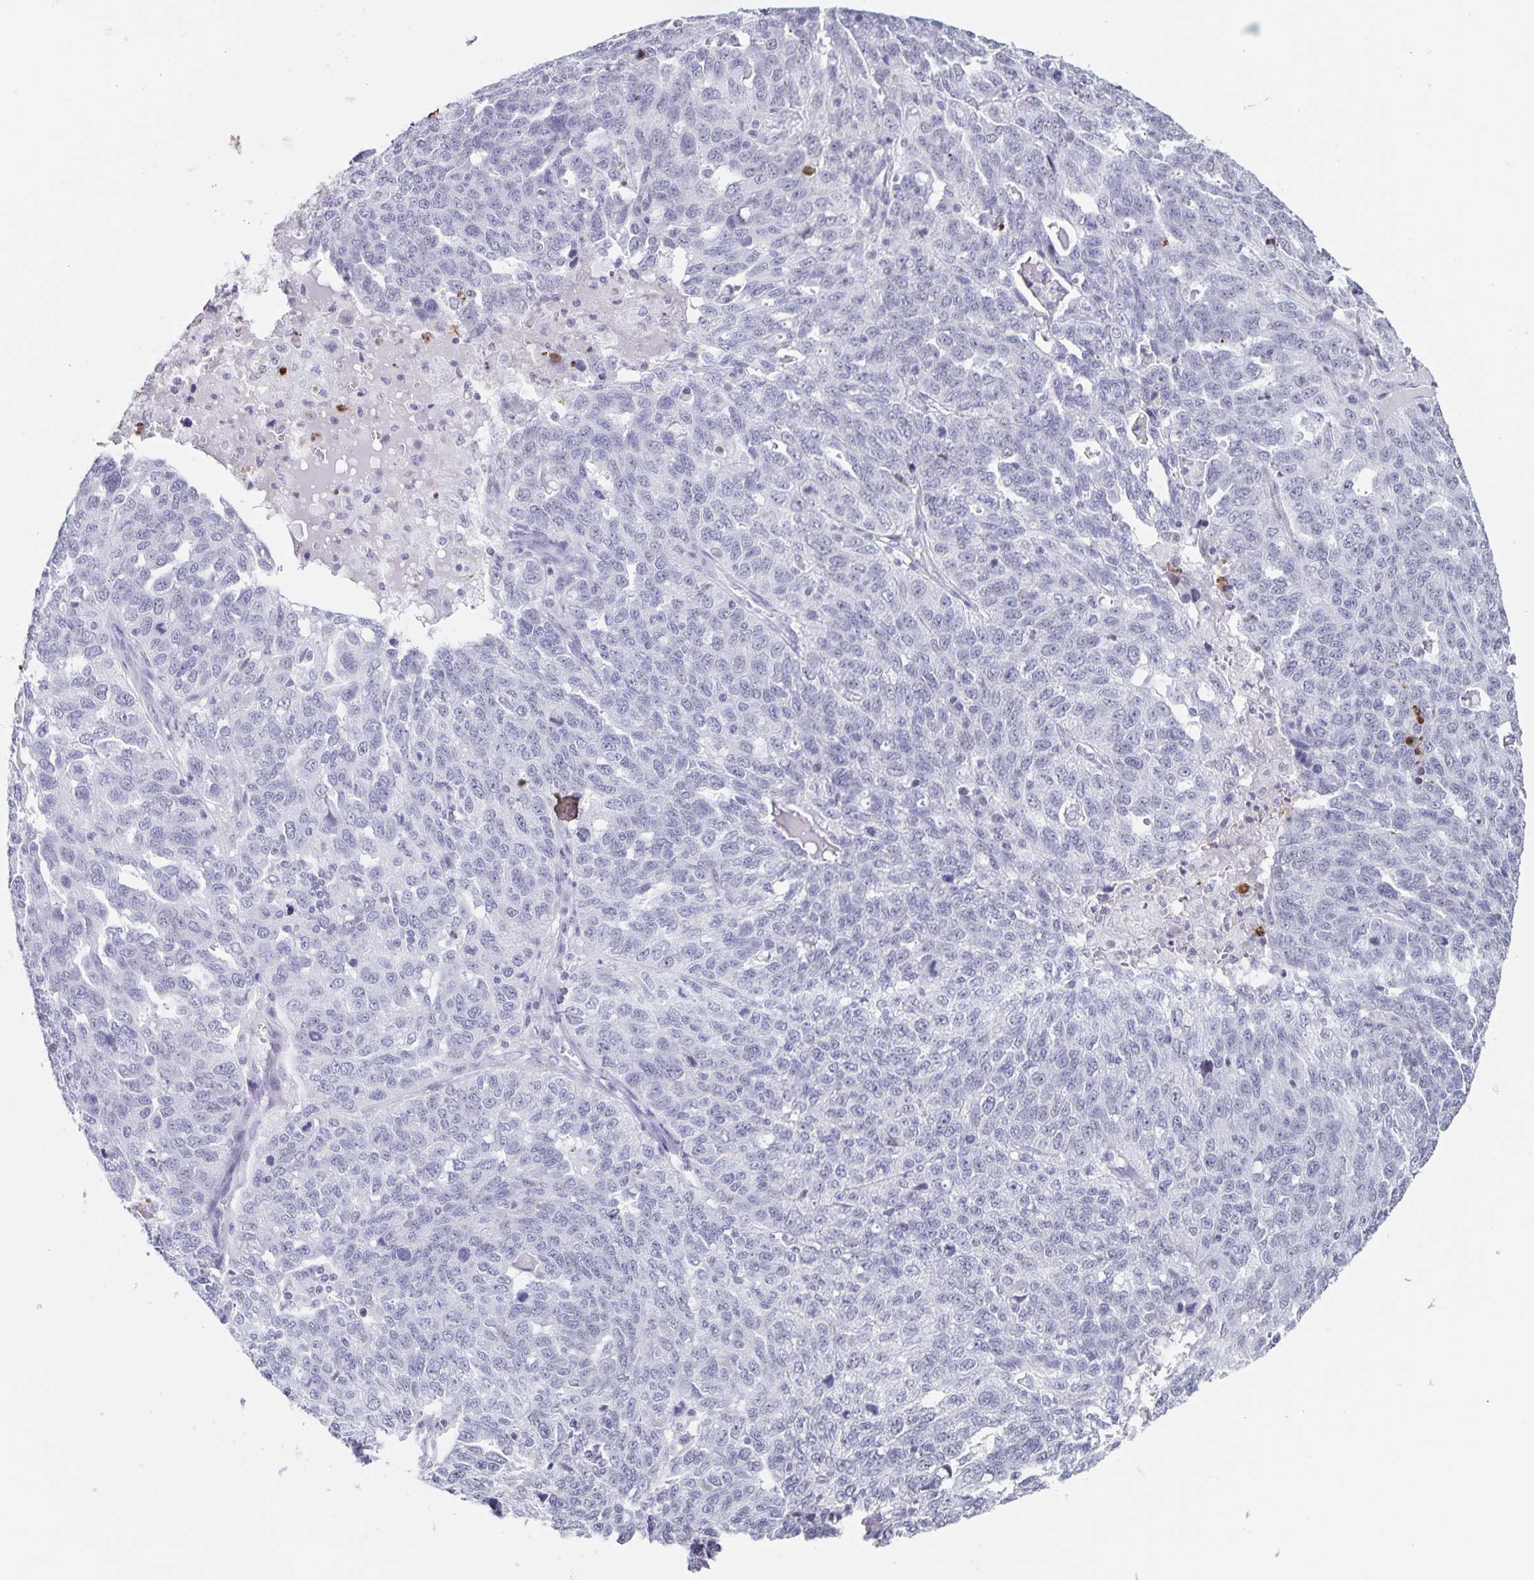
{"staining": {"intensity": "negative", "quantity": "none", "location": "none"}, "tissue": "ovarian cancer", "cell_type": "Tumor cells", "image_type": "cancer", "snomed": [{"axis": "morphology", "description": "Cystadenocarcinoma, serous, NOS"}, {"axis": "topography", "description": "Ovary"}], "caption": "Immunohistochemical staining of ovarian cancer shows no significant positivity in tumor cells. (Stains: DAB immunohistochemistry with hematoxylin counter stain, Microscopy: brightfield microscopy at high magnification).", "gene": "LCE6A", "patient": {"sex": "female", "age": 71}}